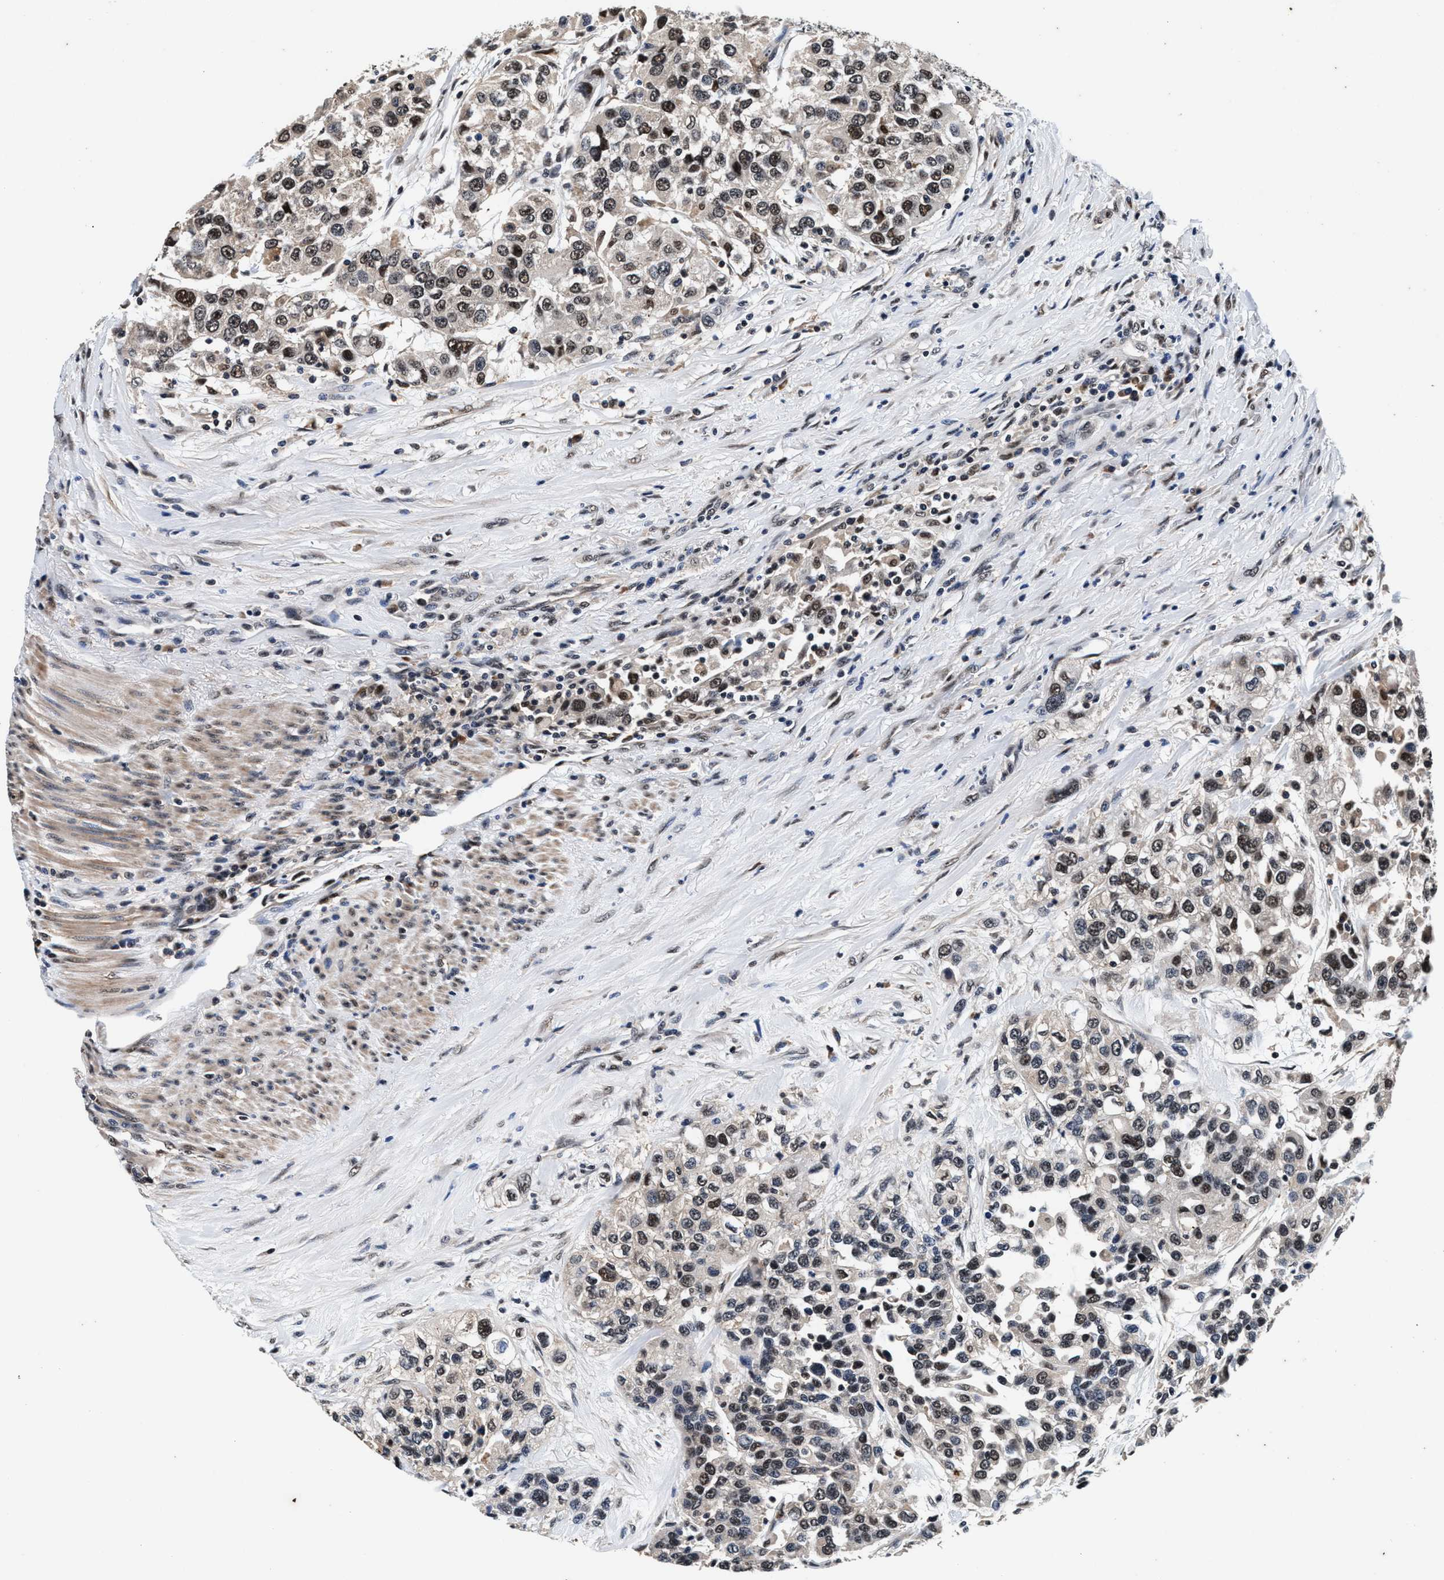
{"staining": {"intensity": "moderate", "quantity": ">75%", "location": "nuclear"}, "tissue": "urothelial cancer", "cell_type": "Tumor cells", "image_type": "cancer", "snomed": [{"axis": "morphology", "description": "Urothelial carcinoma, High grade"}, {"axis": "topography", "description": "Urinary bladder"}], "caption": "The histopathology image reveals staining of high-grade urothelial carcinoma, revealing moderate nuclear protein expression (brown color) within tumor cells.", "gene": "USP16", "patient": {"sex": "female", "age": 80}}